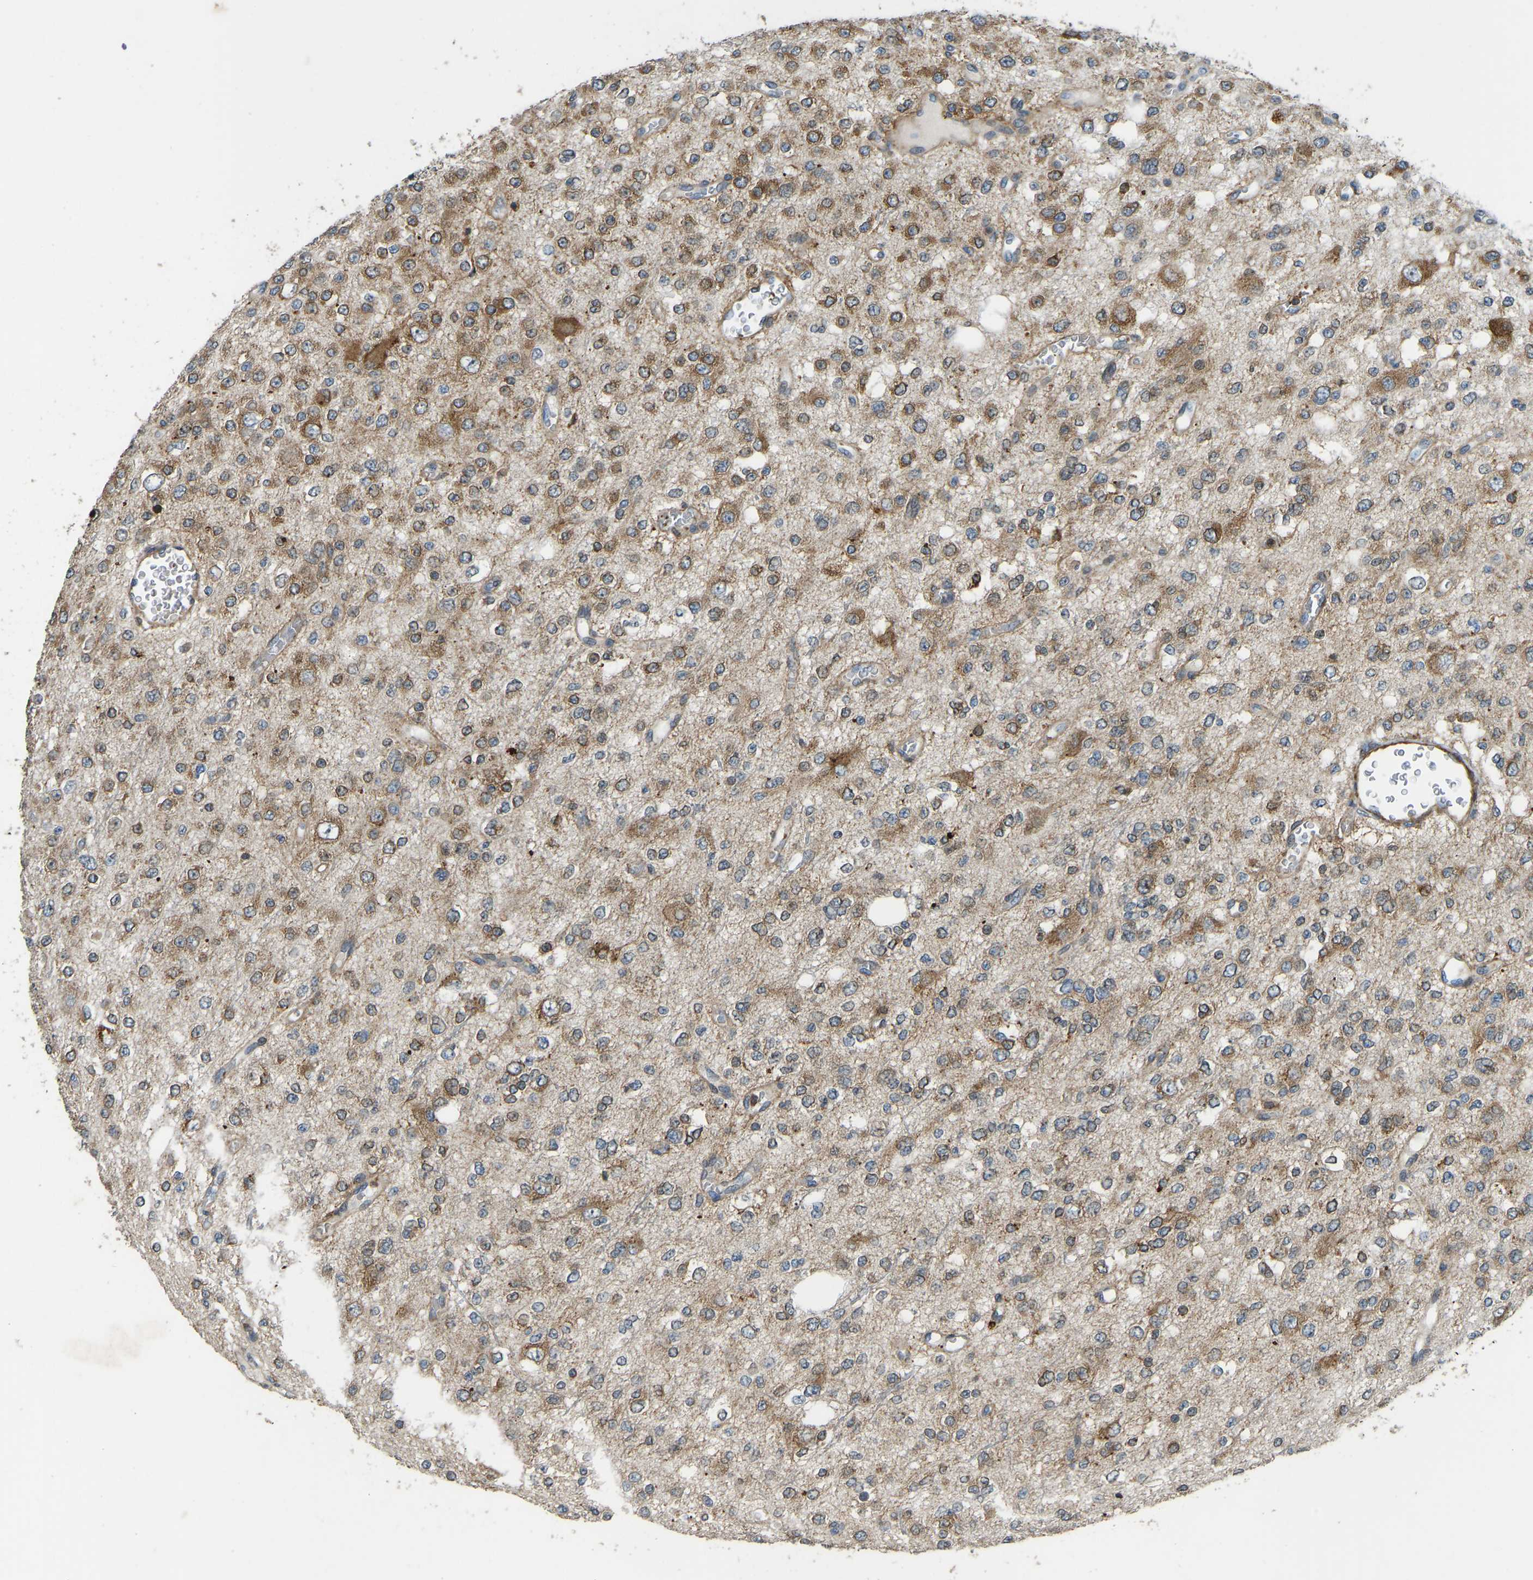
{"staining": {"intensity": "moderate", "quantity": "25%-75%", "location": "cytoplasmic/membranous"}, "tissue": "glioma", "cell_type": "Tumor cells", "image_type": "cancer", "snomed": [{"axis": "morphology", "description": "Glioma, malignant, Low grade"}, {"axis": "topography", "description": "Brain"}], "caption": "The image exhibits a brown stain indicating the presence of a protein in the cytoplasmic/membranous of tumor cells in glioma. The protein of interest is shown in brown color, while the nuclei are stained blue.", "gene": "OS9", "patient": {"sex": "male", "age": 38}}